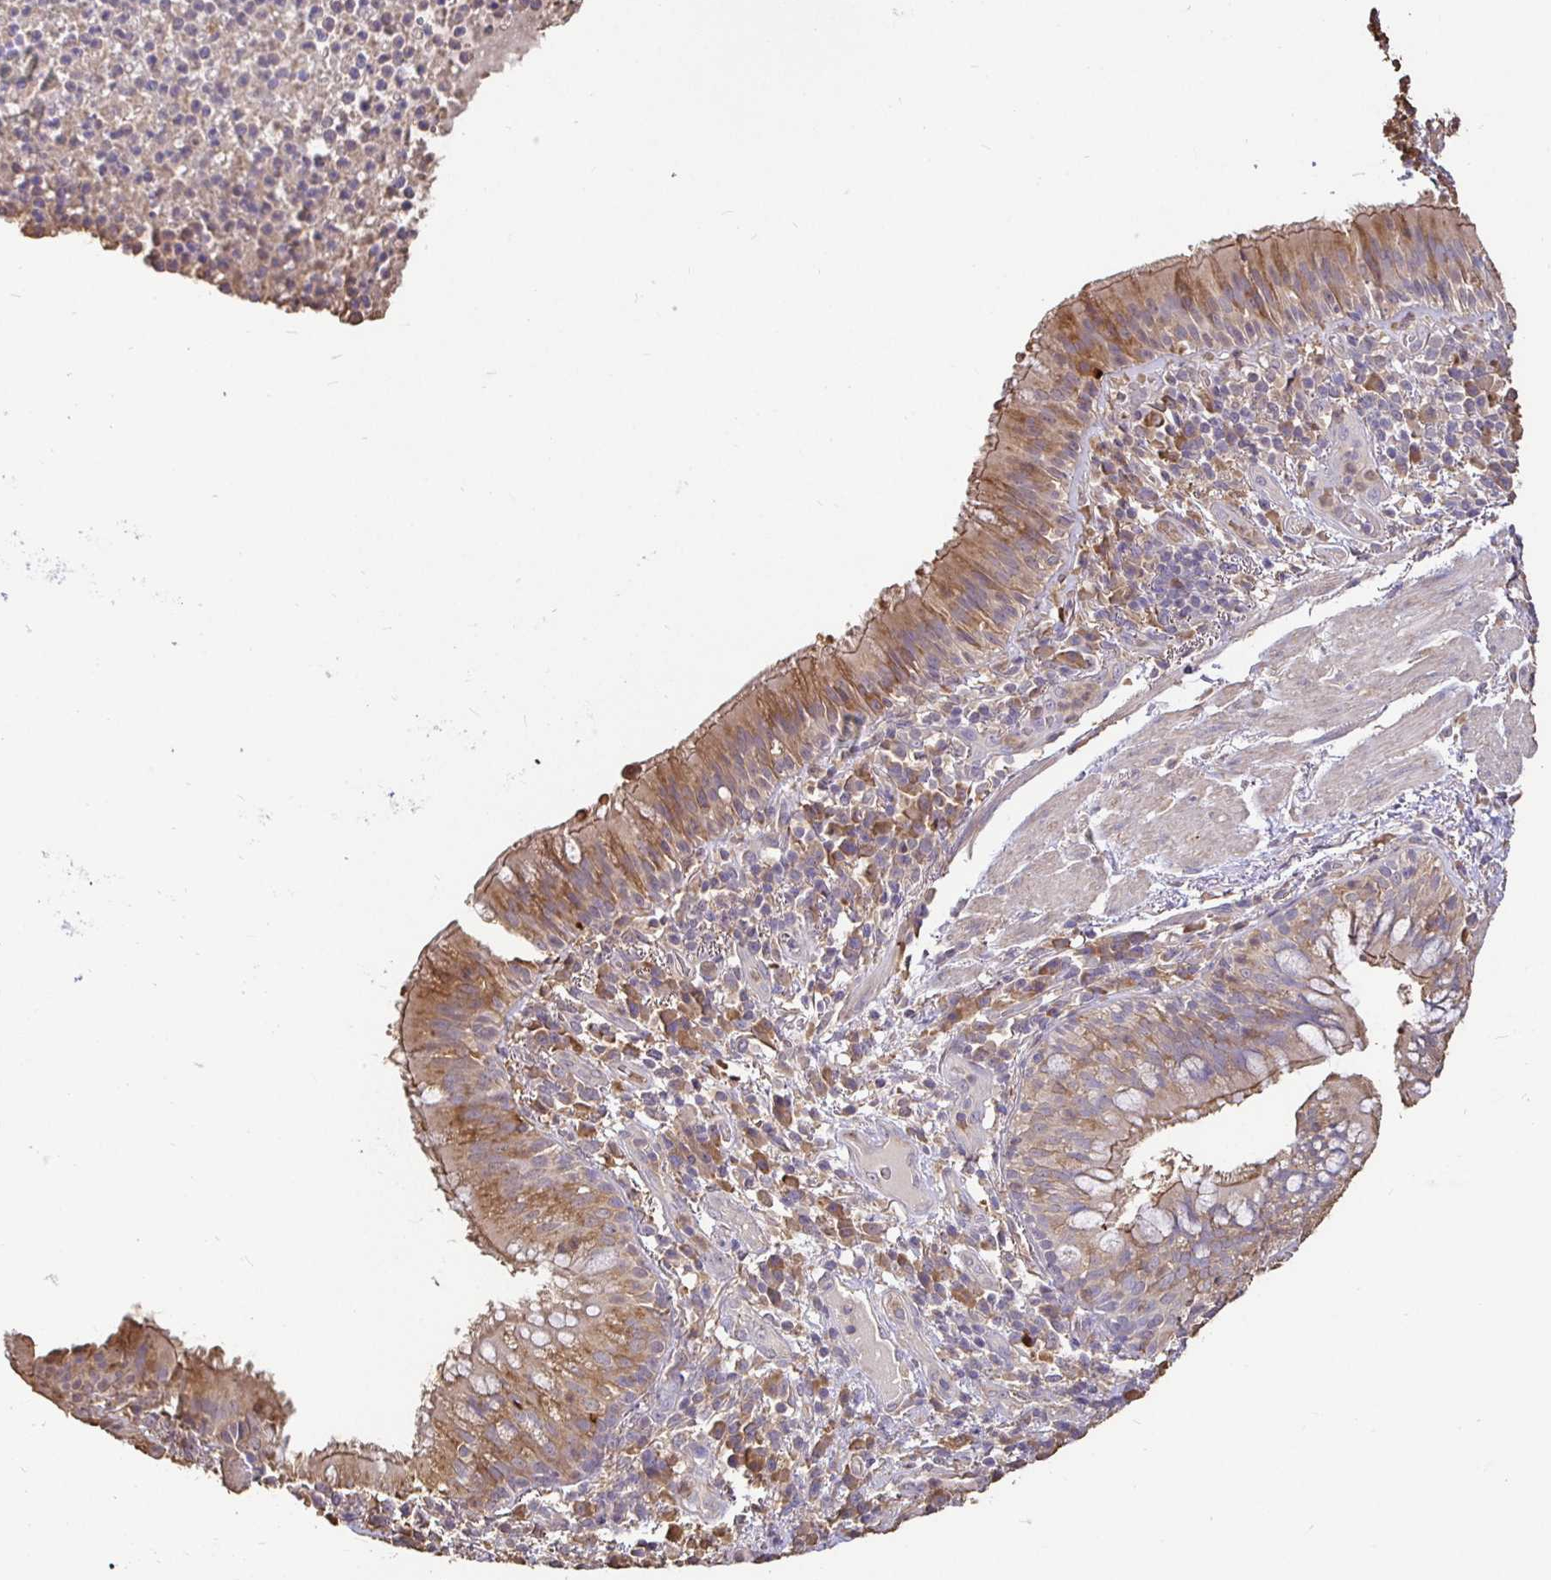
{"staining": {"intensity": "moderate", "quantity": ">75%", "location": "cytoplasmic/membranous"}, "tissue": "bronchus", "cell_type": "Respiratory epithelial cells", "image_type": "normal", "snomed": [{"axis": "morphology", "description": "Normal tissue, NOS"}, {"axis": "topography", "description": "Cartilage tissue"}, {"axis": "topography", "description": "Bronchus"}], "caption": "Unremarkable bronchus shows moderate cytoplasmic/membranous positivity in about >75% of respiratory epithelial cells Using DAB (brown) and hematoxylin (blue) stains, captured at high magnification using brightfield microscopy..", "gene": "MAPK8IP3", "patient": {"sex": "male", "age": 56}}